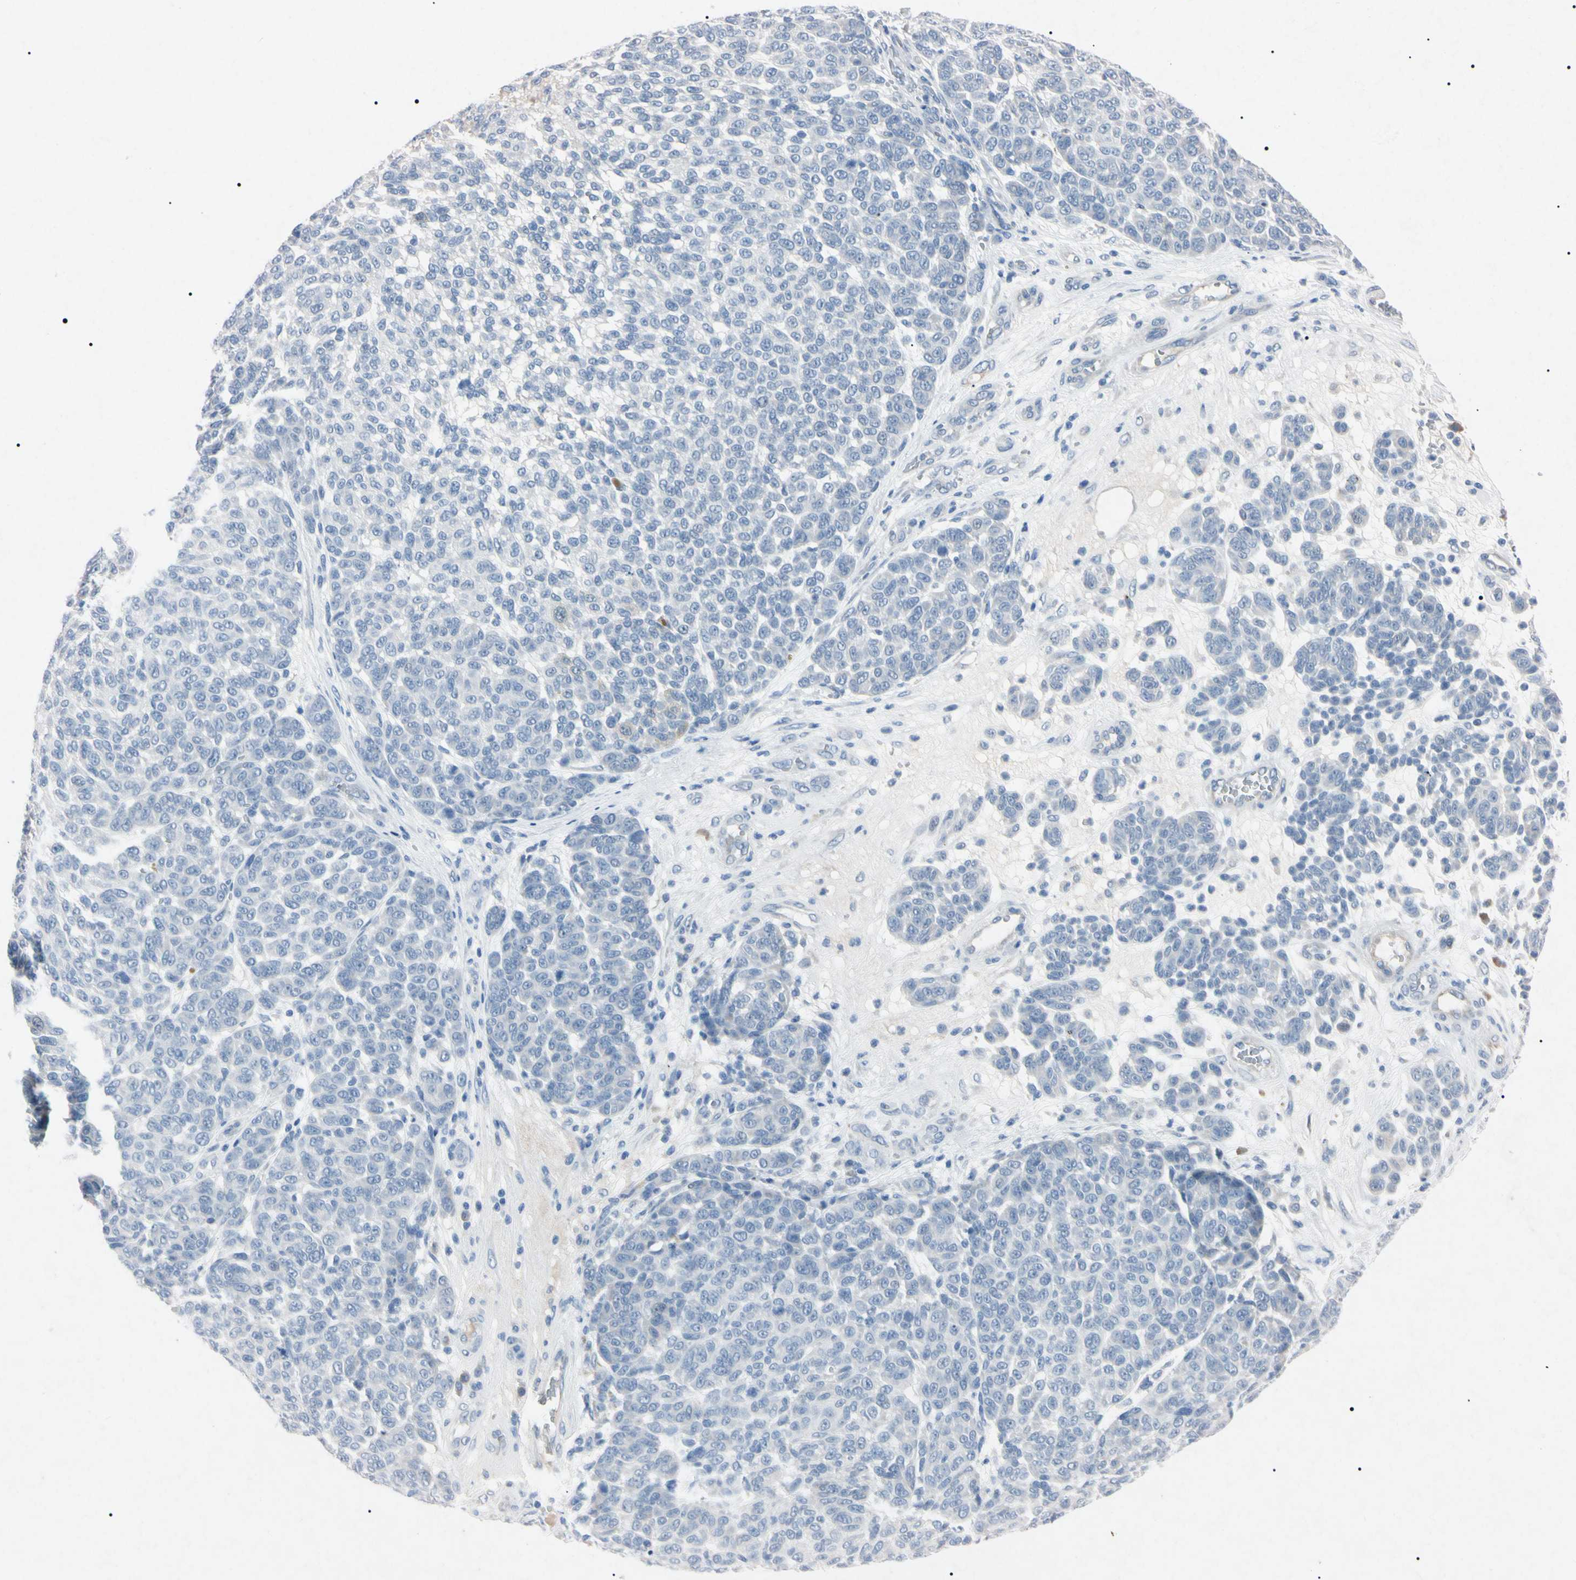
{"staining": {"intensity": "negative", "quantity": "none", "location": "none"}, "tissue": "melanoma", "cell_type": "Tumor cells", "image_type": "cancer", "snomed": [{"axis": "morphology", "description": "Malignant melanoma, NOS"}, {"axis": "topography", "description": "Skin"}], "caption": "Melanoma stained for a protein using IHC reveals no staining tumor cells.", "gene": "ELN", "patient": {"sex": "male", "age": 59}}